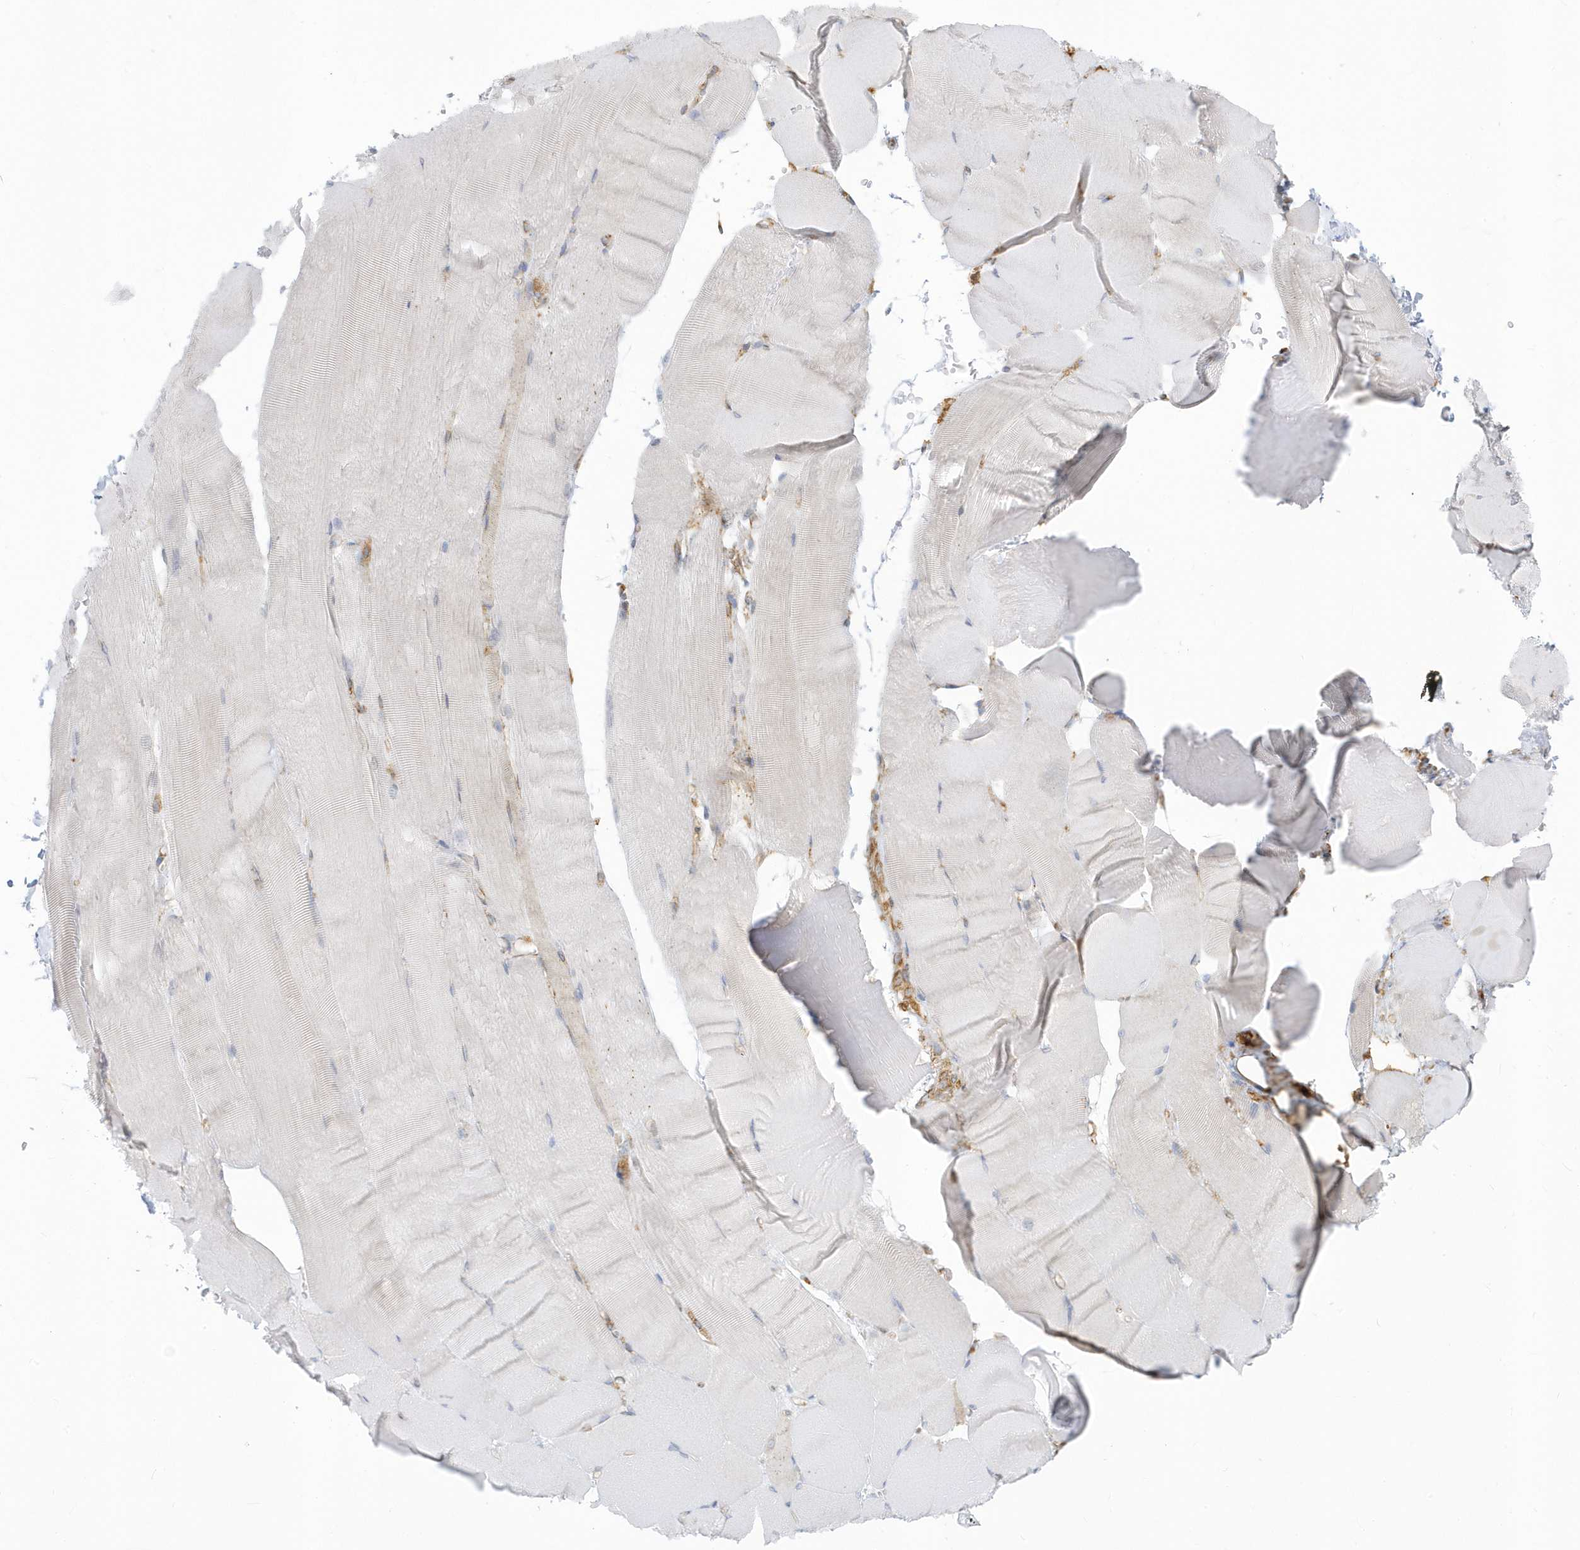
{"staining": {"intensity": "negative", "quantity": "none", "location": "none"}, "tissue": "skeletal muscle", "cell_type": "Myocytes", "image_type": "normal", "snomed": [{"axis": "morphology", "description": "Normal tissue, NOS"}, {"axis": "topography", "description": "Skeletal muscle"}, {"axis": "topography", "description": "Parathyroid gland"}], "caption": "Histopathology image shows no significant protein expression in myocytes of normal skeletal muscle. (Stains: DAB immunohistochemistry with hematoxylin counter stain, Microscopy: brightfield microscopy at high magnification).", "gene": "PDIA6", "patient": {"sex": "female", "age": 37}}